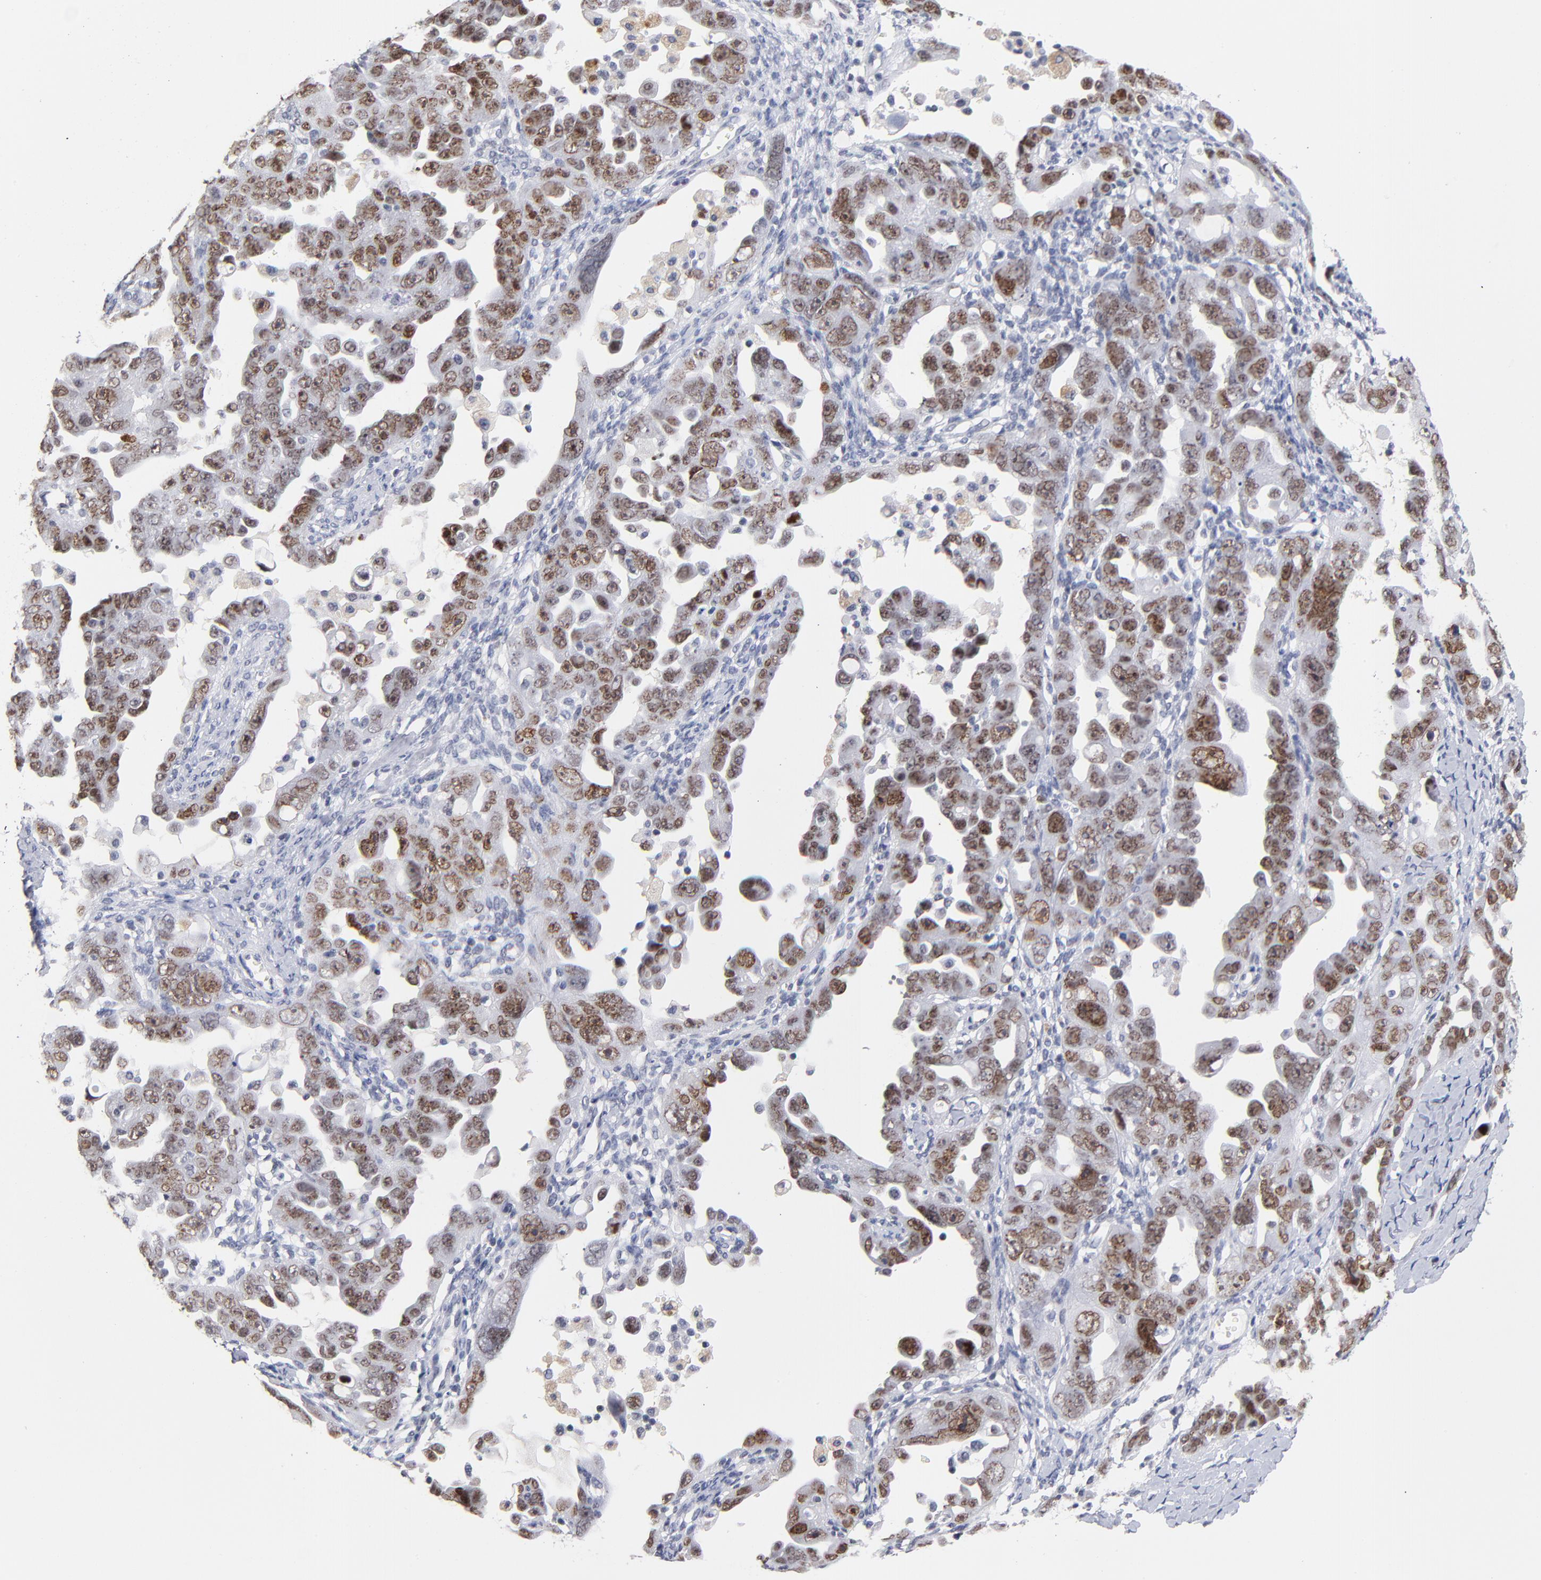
{"staining": {"intensity": "moderate", "quantity": ">75%", "location": "nuclear"}, "tissue": "ovarian cancer", "cell_type": "Tumor cells", "image_type": "cancer", "snomed": [{"axis": "morphology", "description": "Cystadenocarcinoma, serous, NOS"}, {"axis": "topography", "description": "Ovary"}], "caption": "Ovarian serous cystadenocarcinoma was stained to show a protein in brown. There is medium levels of moderate nuclear staining in approximately >75% of tumor cells. (DAB IHC, brown staining for protein, blue staining for nuclei).", "gene": "ORC2", "patient": {"sex": "female", "age": 66}}